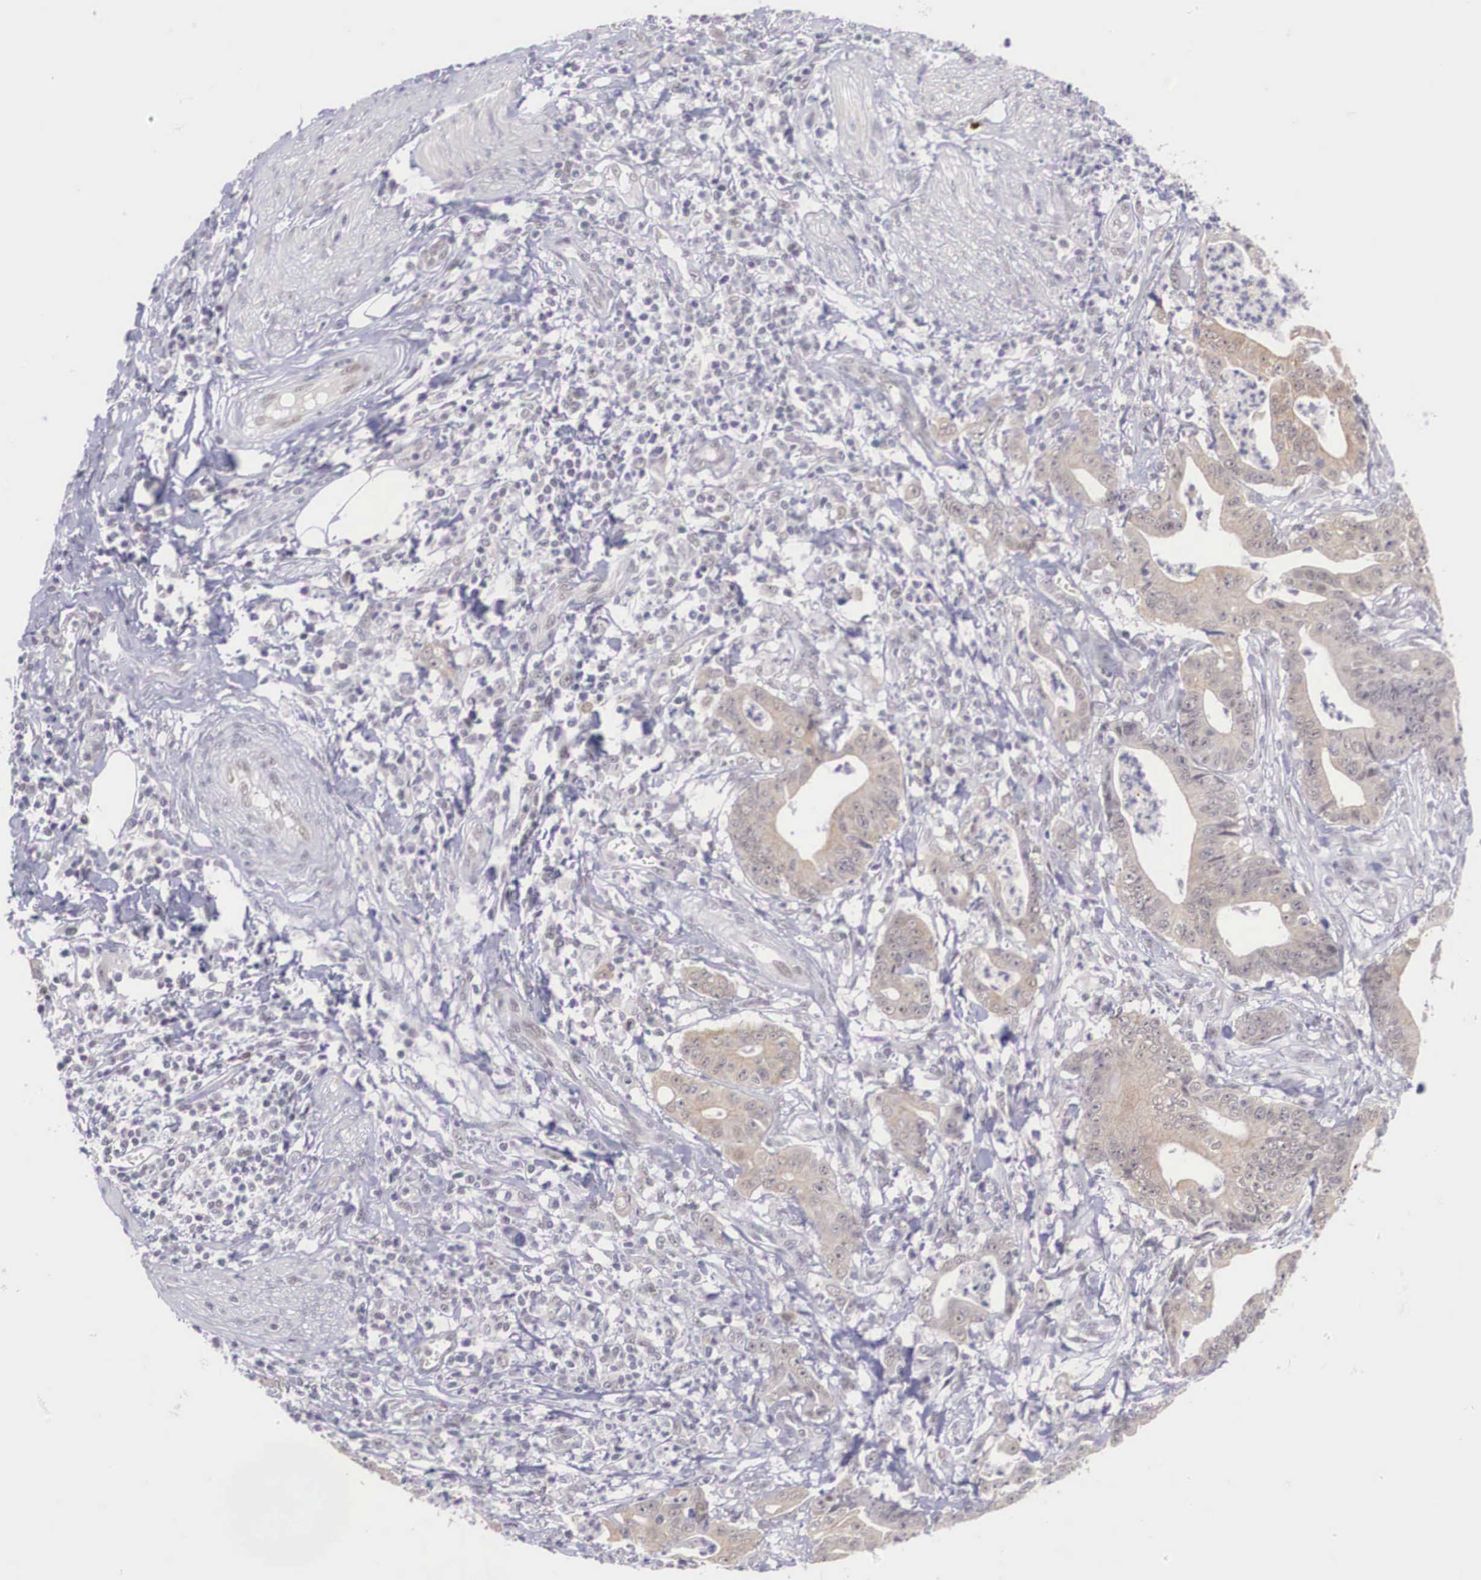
{"staining": {"intensity": "weak", "quantity": ">75%", "location": "cytoplasmic/membranous"}, "tissue": "stomach cancer", "cell_type": "Tumor cells", "image_type": "cancer", "snomed": [{"axis": "morphology", "description": "Adenocarcinoma, NOS"}, {"axis": "topography", "description": "Stomach, lower"}], "caption": "Protein expression analysis of human stomach cancer reveals weak cytoplasmic/membranous positivity in approximately >75% of tumor cells.", "gene": "NINL", "patient": {"sex": "female", "age": 86}}